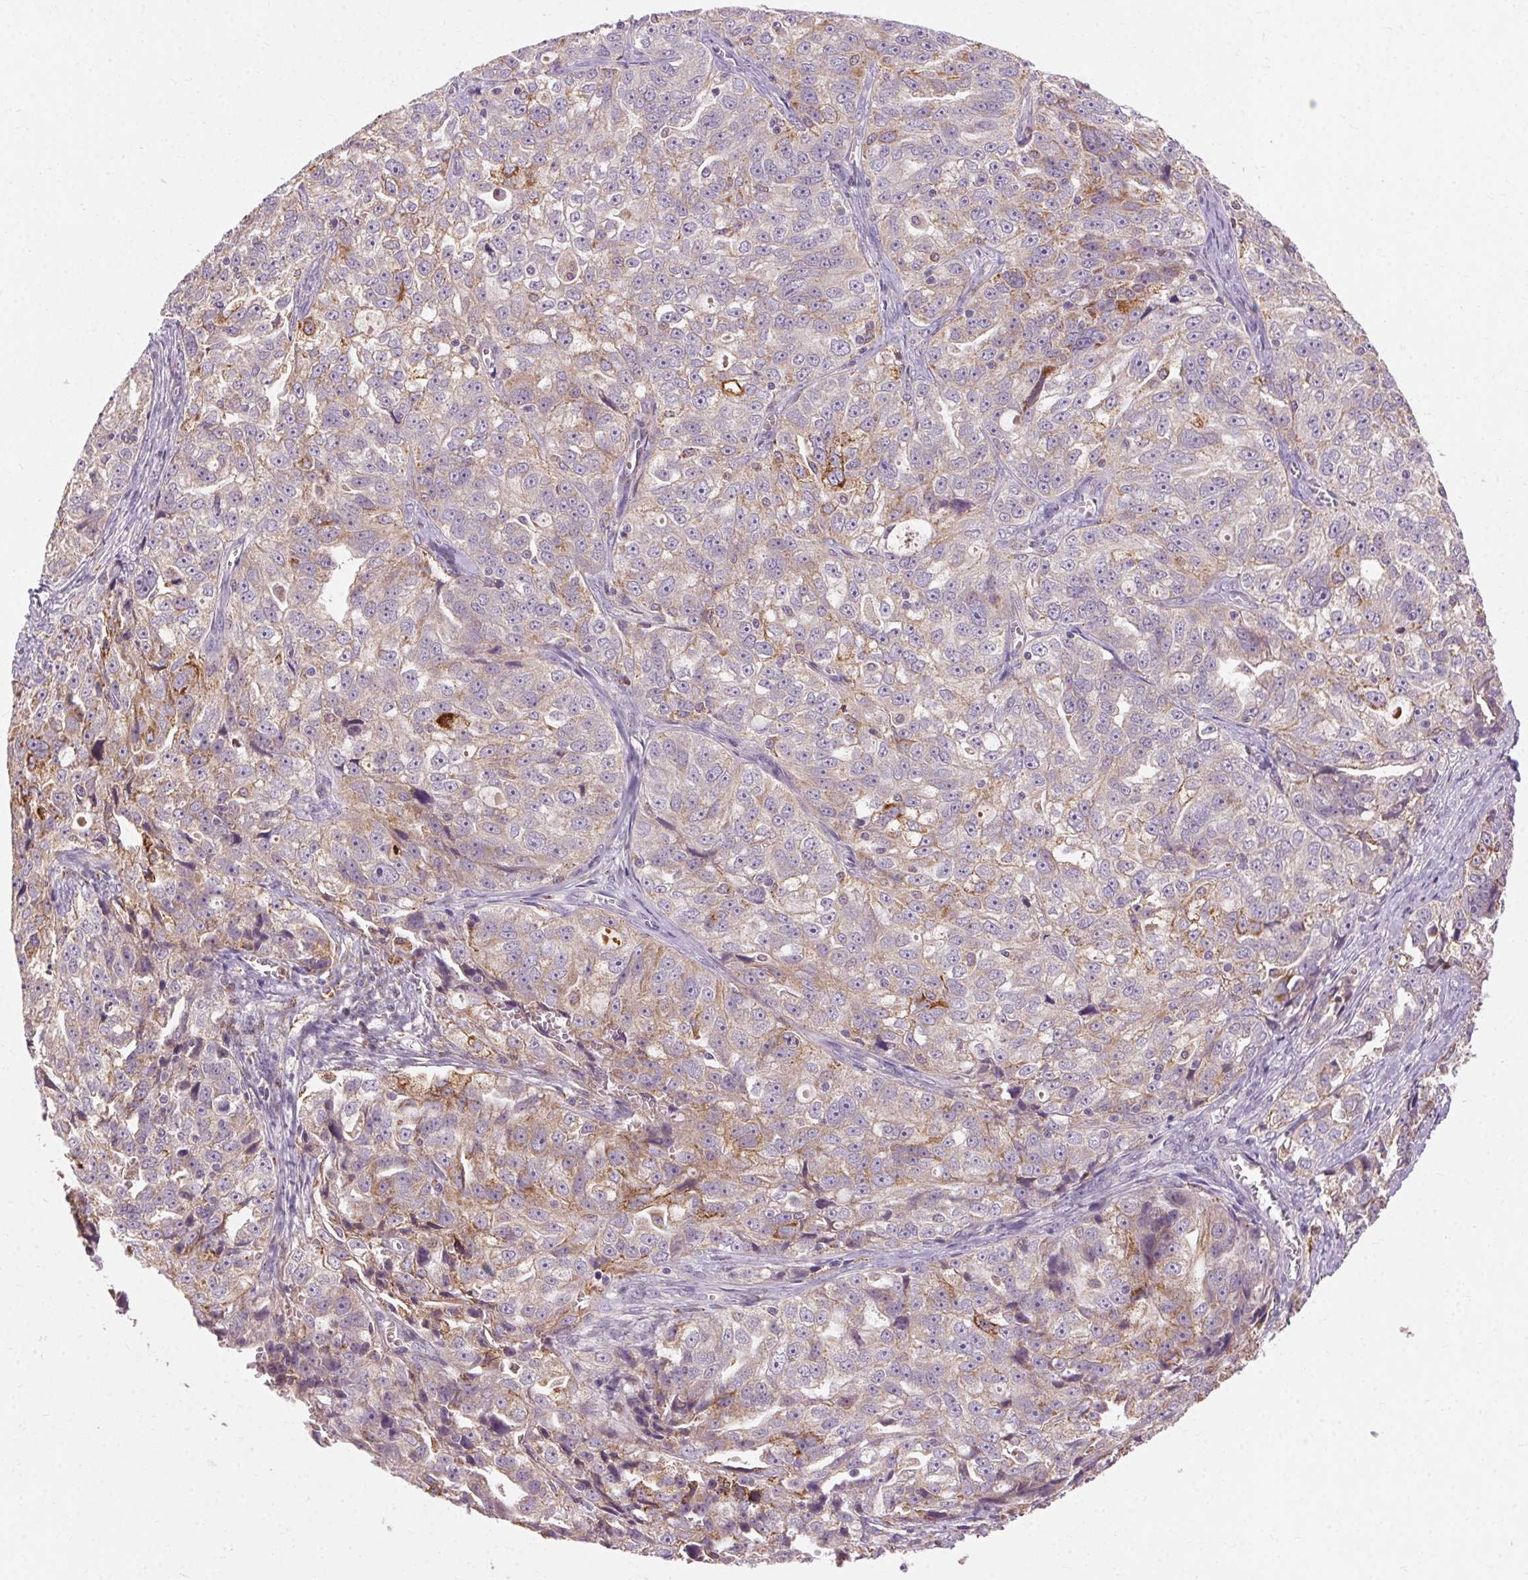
{"staining": {"intensity": "weak", "quantity": "25%-75%", "location": "cytoplasmic/membranous"}, "tissue": "ovarian cancer", "cell_type": "Tumor cells", "image_type": "cancer", "snomed": [{"axis": "morphology", "description": "Cystadenocarcinoma, serous, NOS"}, {"axis": "topography", "description": "Ovary"}], "caption": "IHC of ovarian serous cystadenocarcinoma exhibits low levels of weak cytoplasmic/membranous expression in approximately 25%-75% of tumor cells. (Brightfield microscopy of DAB IHC at high magnification).", "gene": "REP15", "patient": {"sex": "female", "age": 51}}